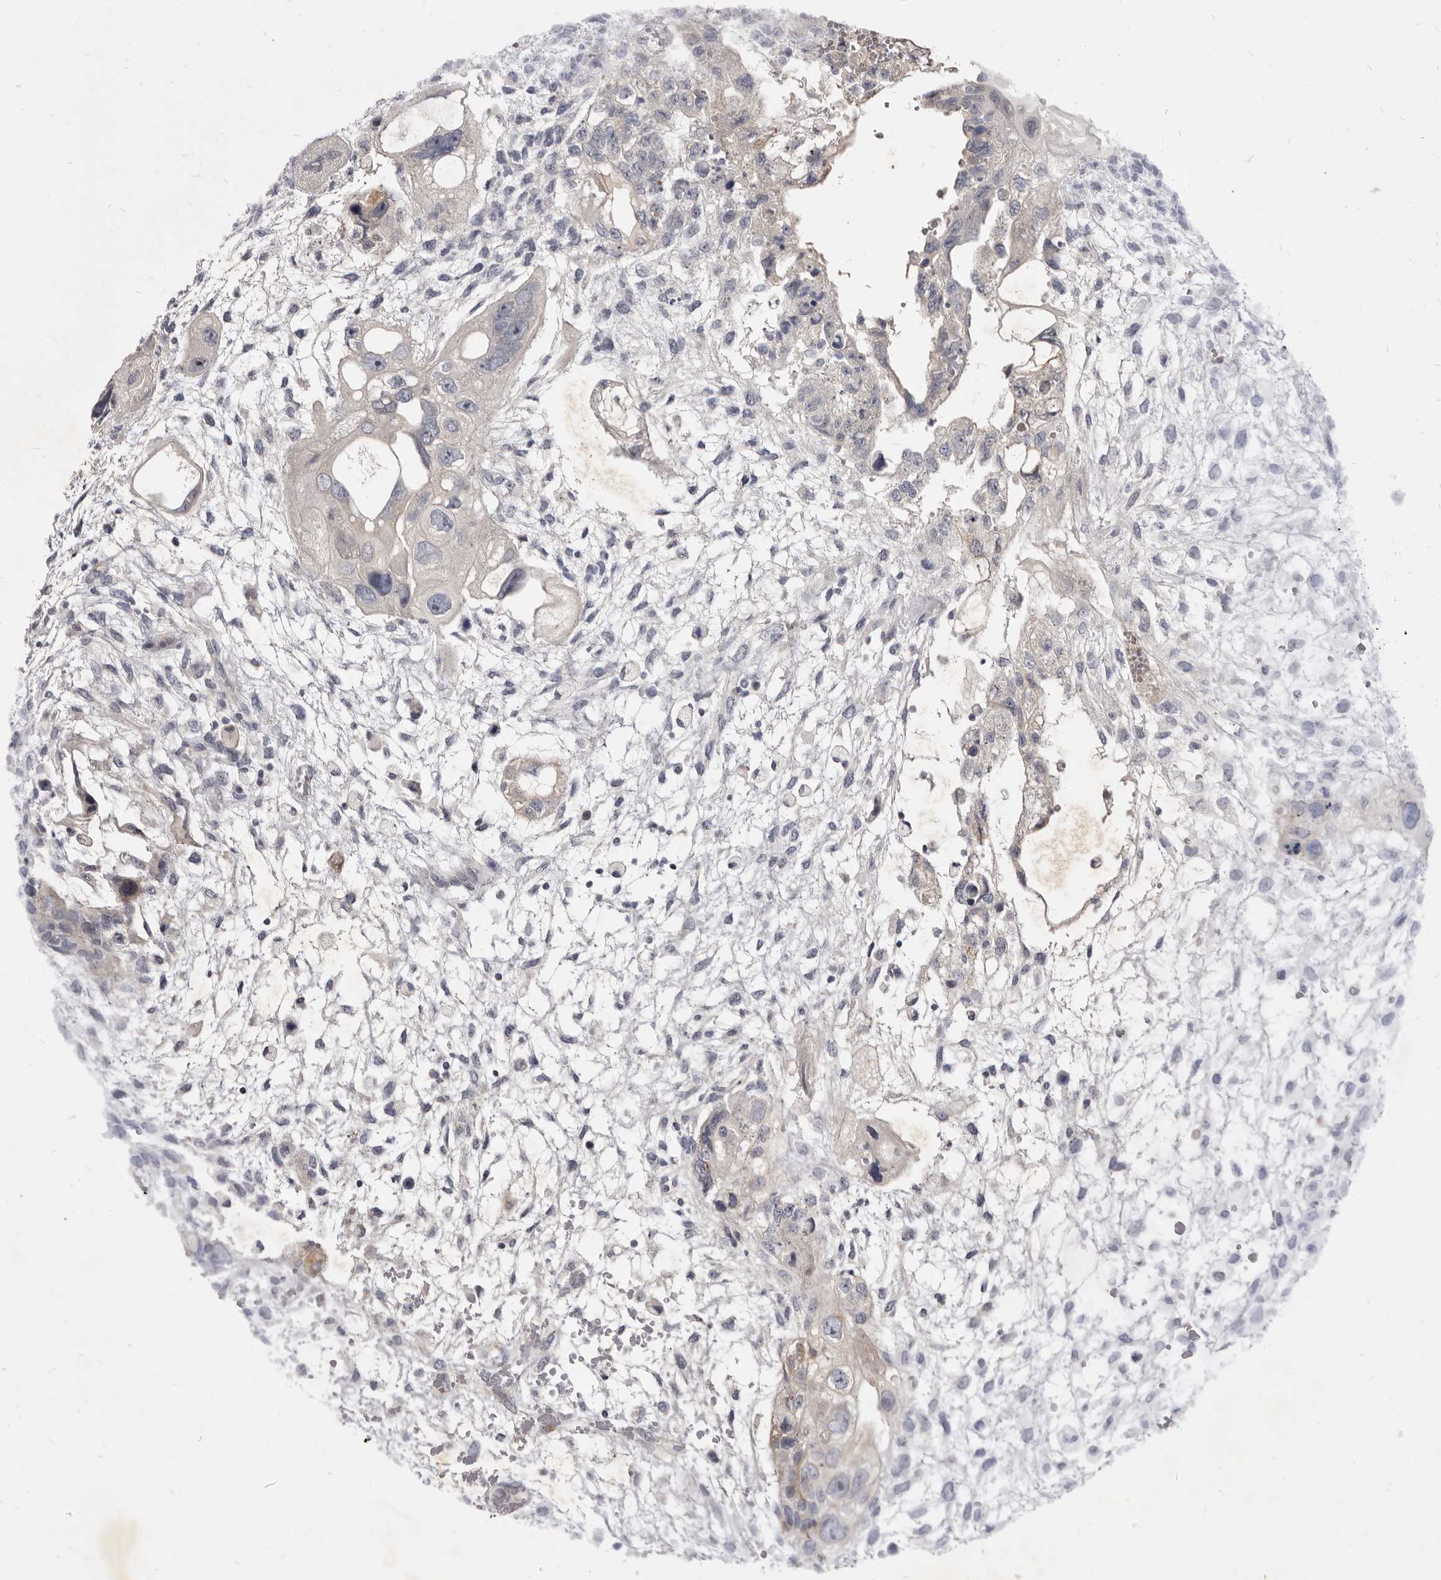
{"staining": {"intensity": "negative", "quantity": "none", "location": "none"}, "tissue": "testis cancer", "cell_type": "Tumor cells", "image_type": "cancer", "snomed": [{"axis": "morphology", "description": "Carcinoma, Embryonal, NOS"}, {"axis": "topography", "description": "Testis"}], "caption": "Tumor cells show no significant expression in testis embryonal carcinoma. The staining was performed using DAB to visualize the protein expression in brown, while the nuclei were stained in blue with hematoxylin (Magnification: 20x).", "gene": "KIF2B", "patient": {"sex": "male", "age": 36}}